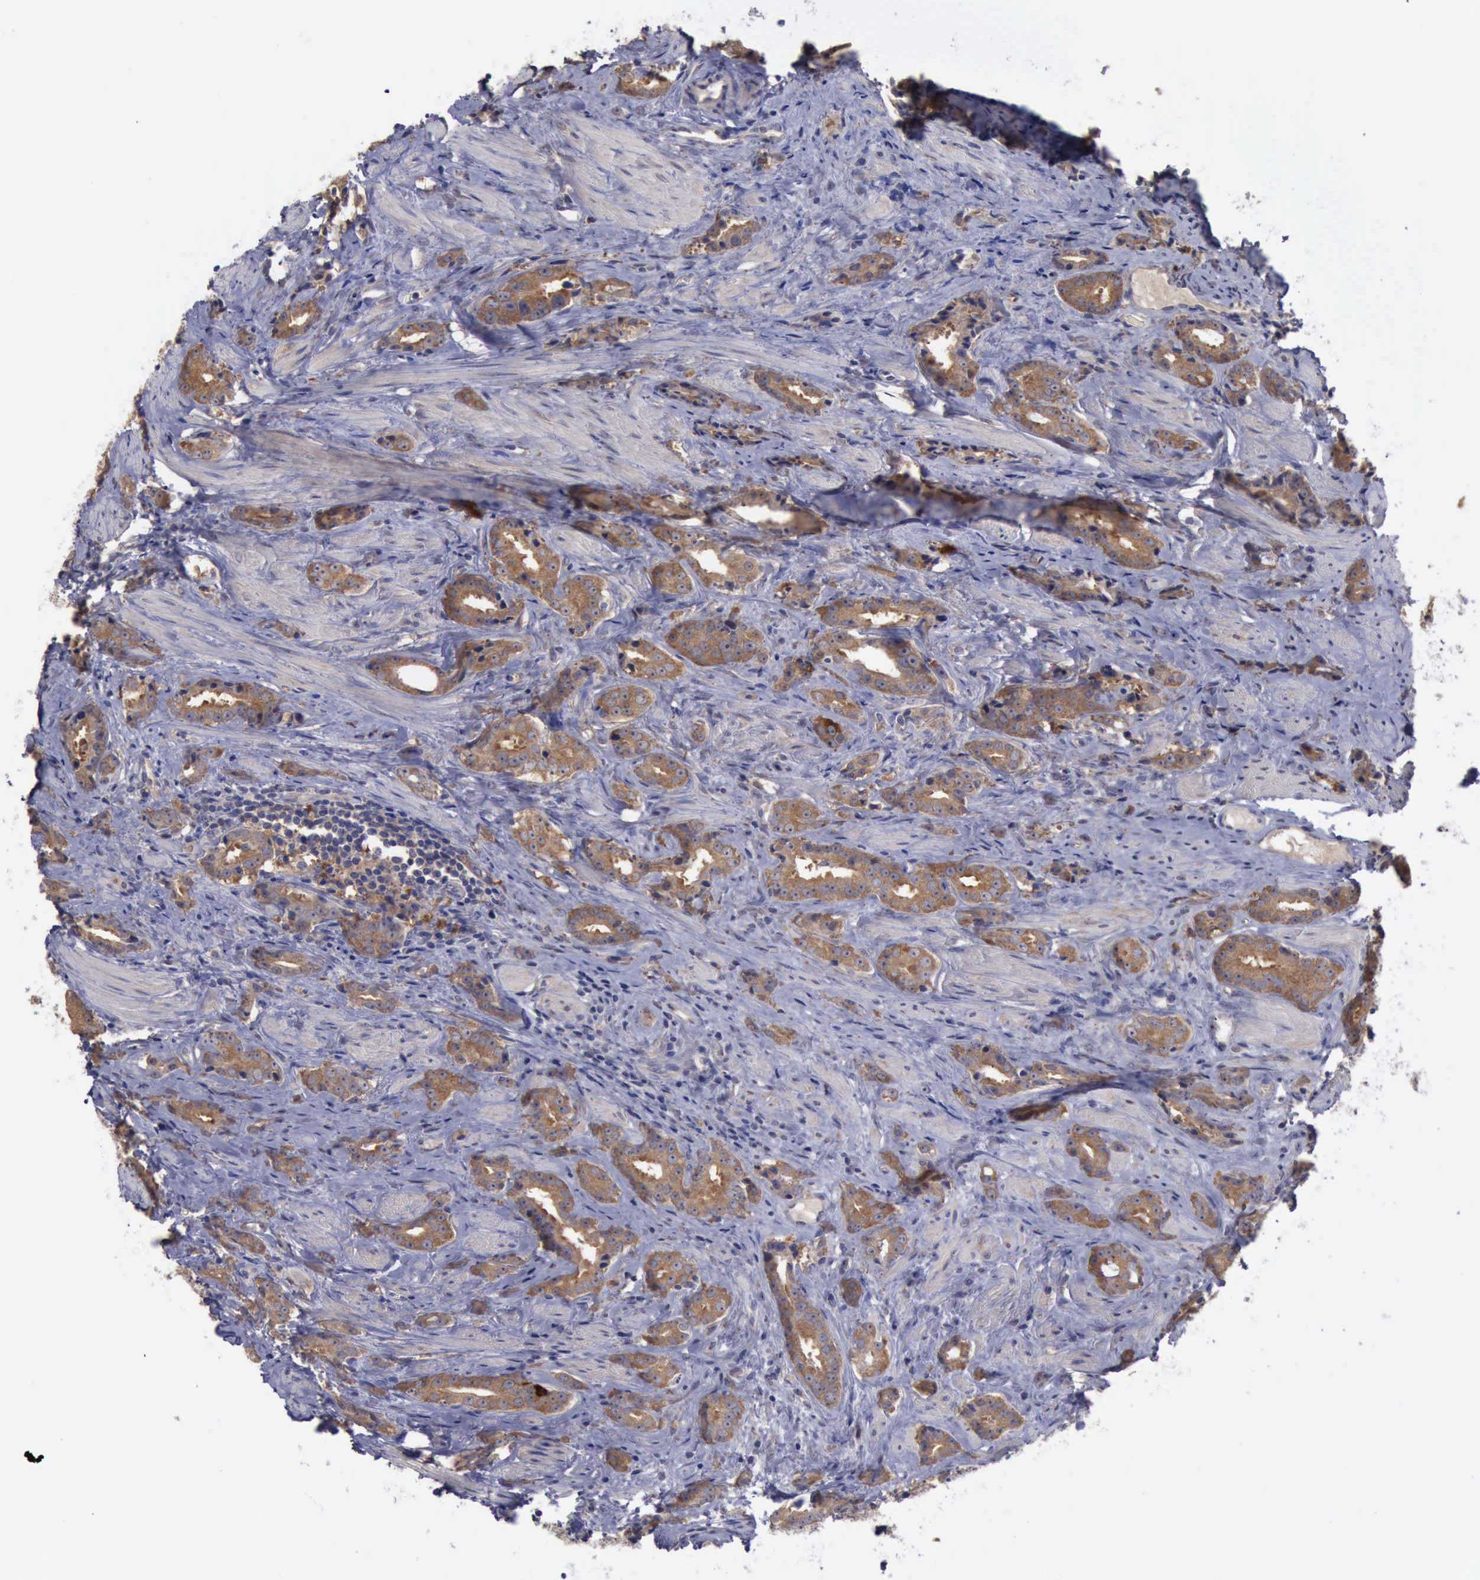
{"staining": {"intensity": "moderate", "quantity": ">75%", "location": "cytoplasmic/membranous"}, "tissue": "prostate cancer", "cell_type": "Tumor cells", "image_type": "cancer", "snomed": [{"axis": "morphology", "description": "Adenocarcinoma, Medium grade"}, {"axis": "topography", "description": "Prostate"}], "caption": "A micrograph of prostate cancer (adenocarcinoma (medium-grade)) stained for a protein shows moderate cytoplasmic/membranous brown staining in tumor cells. (DAB (3,3'-diaminobenzidine) = brown stain, brightfield microscopy at high magnification).", "gene": "PHKA1", "patient": {"sex": "male", "age": 53}}